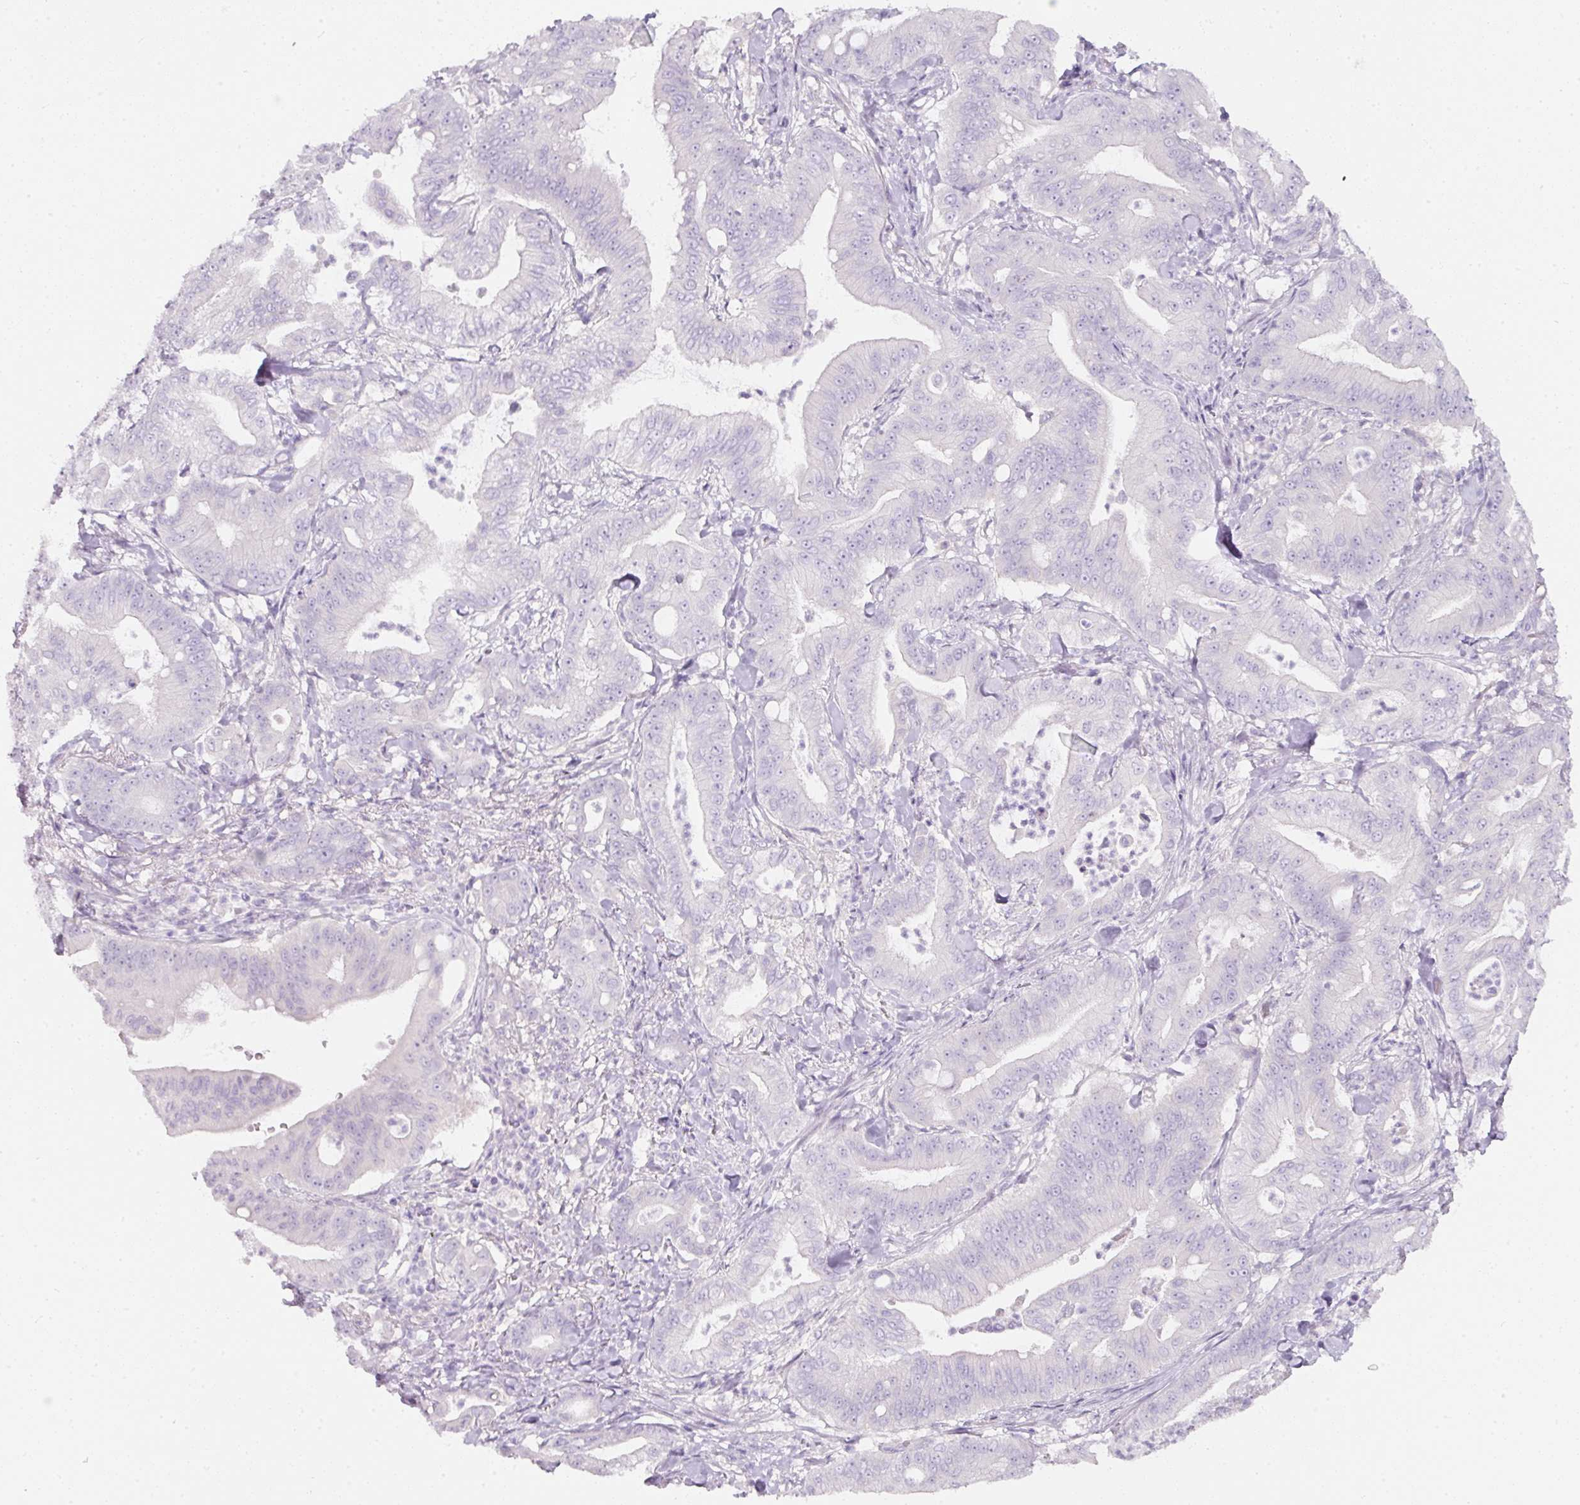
{"staining": {"intensity": "negative", "quantity": "none", "location": "none"}, "tissue": "pancreatic cancer", "cell_type": "Tumor cells", "image_type": "cancer", "snomed": [{"axis": "morphology", "description": "Adenocarcinoma, NOS"}, {"axis": "topography", "description": "Pancreas"}], "caption": "DAB (3,3'-diaminobenzidine) immunohistochemical staining of human pancreatic adenocarcinoma displays no significant expression in tumor cells. (DAB immunohistochemistry (IHC), high magnification).", "gene": "SLC2A2", "patient": {"sex": "male", "age": 71}}